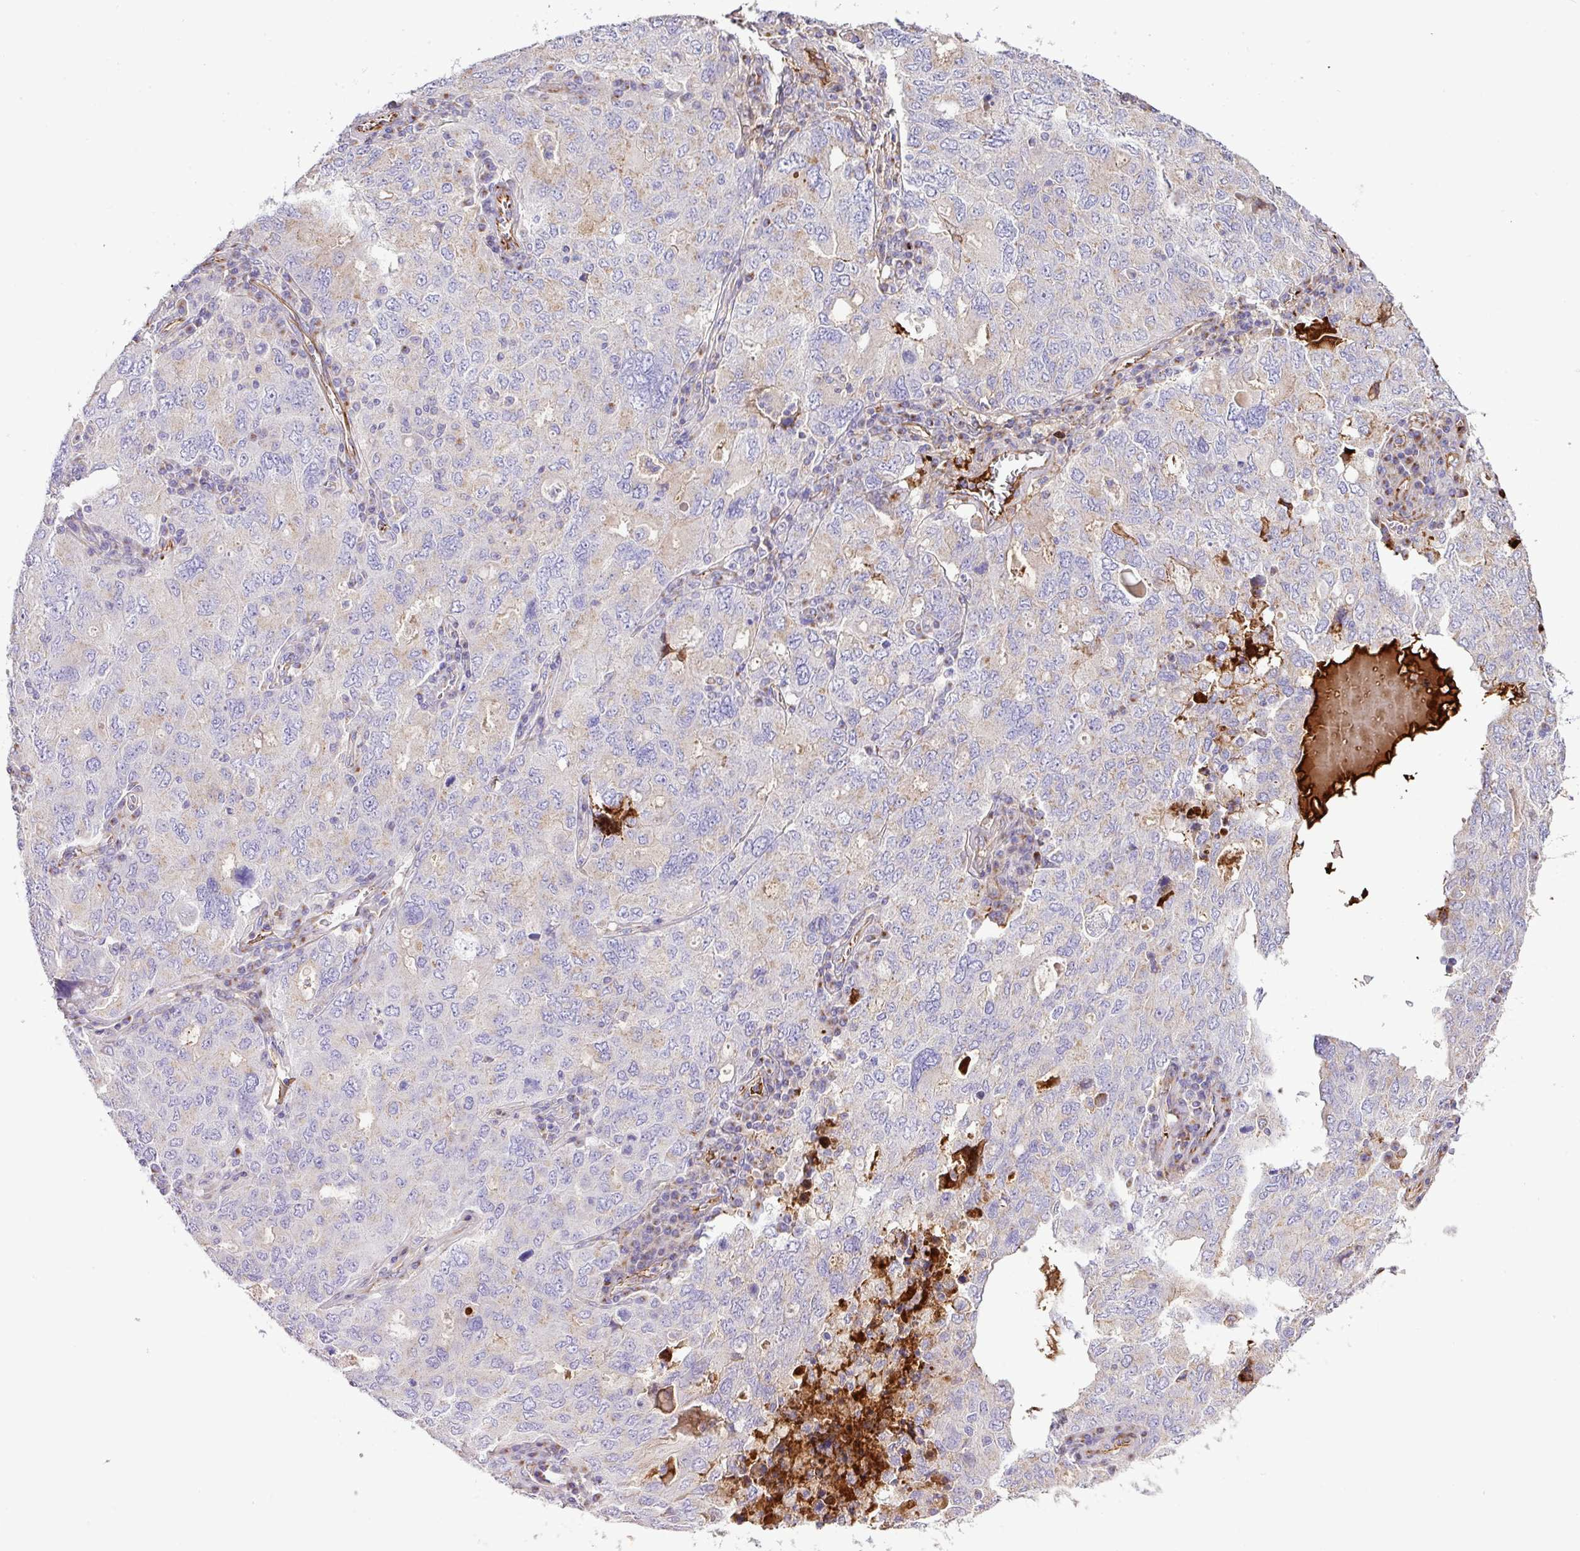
{"staining": {"intensity": "weak", "quantity": "<25%", "location": "cytoplasmic/membranous"}, "tissue": "ovarian cancer", "cell_type": "Tumor cells", "image_type": "cancer", "snomed": [{"axis": "morphology", "description": "Carcinoma, endometroid"}, {"axis": "topography", "description": "Ovary"}], "caption": "Immunohistochemistry (IHC) histopathology image of neoplastic tissue: human ovarian cancer stained with DAB (3,3'-diaminobenzidine) shows no significant protein positivity in tumor cells.", "gene": "CTXN2", "patient": {"sex": "female", "age": 62}}